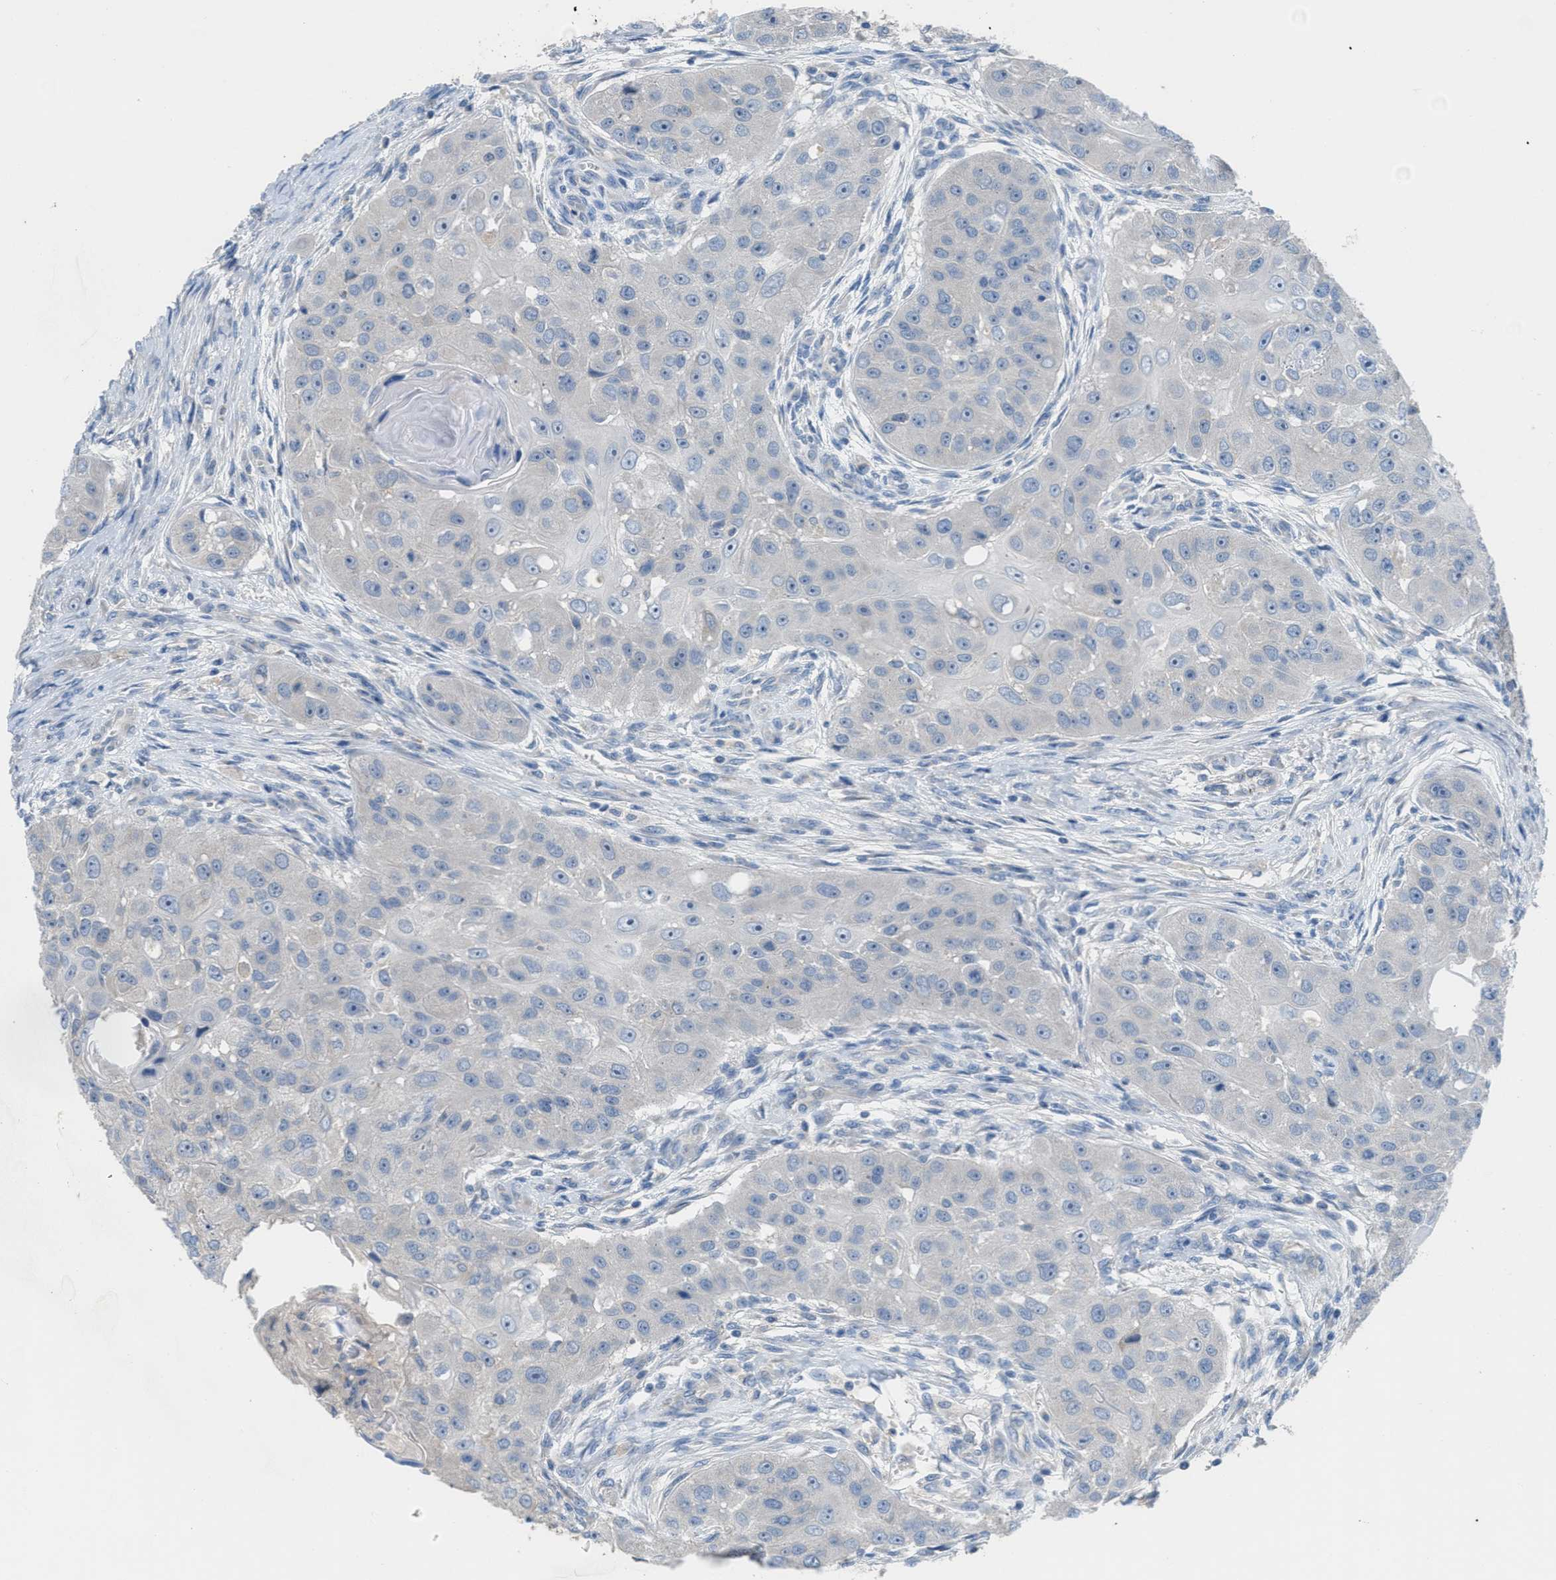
{"staining": {"intensity": "negative", "quantity": "none", "location": "none"}, "tissue": "head and neck cancer", "cell_type": "Tumor cells", "image_type": "cancer", "snomed": [{"axis": "morphology", "description": "Normal tissue, NOS"}, {"axis": "morphology", "description": "Squamous cell carcinoma, NOS"}, {"axis": "topography", "description": "Skeletal muscle"}, {"axis": "topography", "description": "Head-Neck"}], "caption": "High power microscopy photomicrograph of an immunohistochemistry (IHC) photomicrograph of head and neck squamous cell carcinoma, revealing no significant expression in tumor cells. (Stains: DAB (3,3'-diaminobenzidine) IHC with hematoxylin counter stain, Microscopy: brightfield microscopy at high magnification).", "gene": "UBA5", "patient": {"sex": "male", "age": 51}}